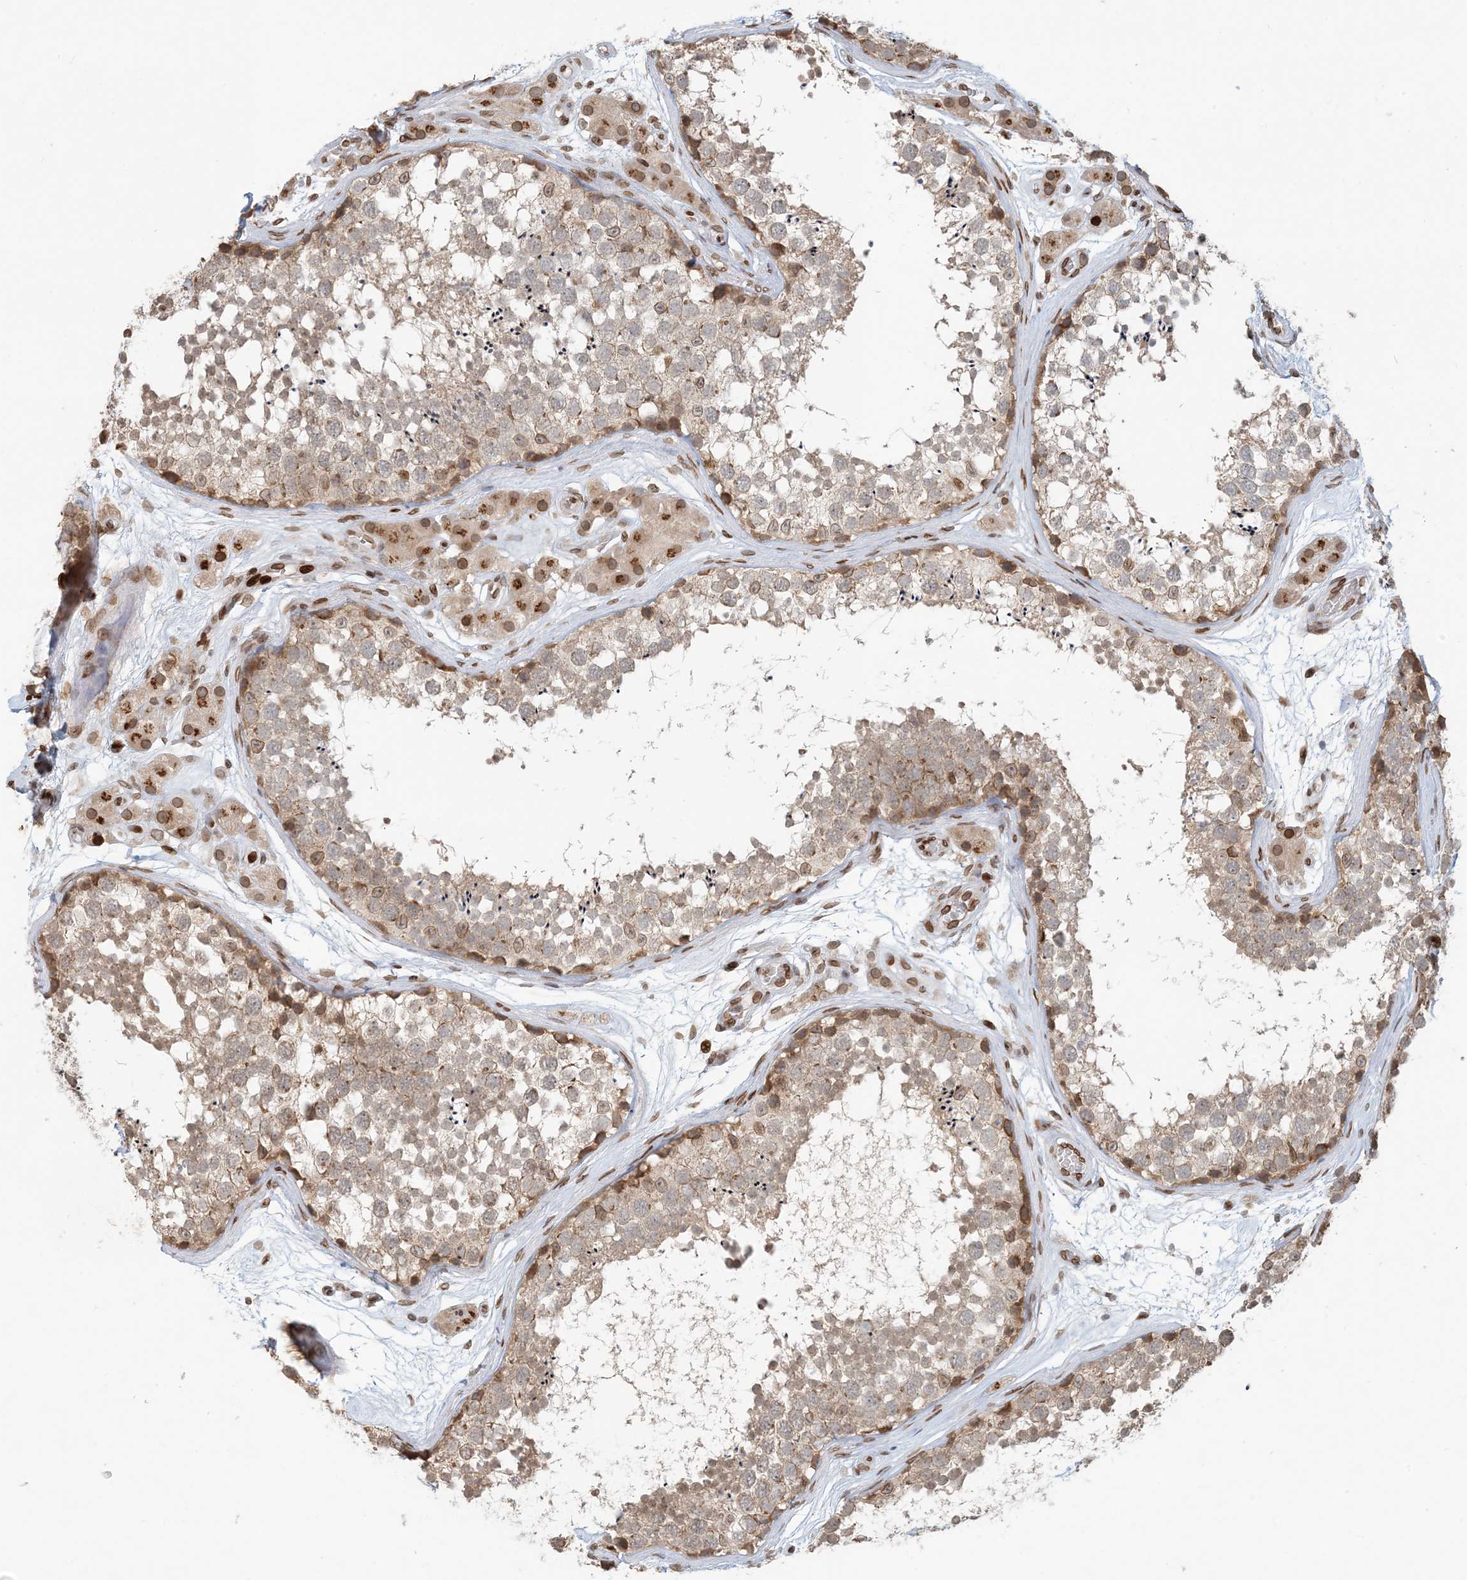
{"staining": {"intensity": "moderate", "quantity": ">75%", "location": "cytoplasmic/membranous"}, "tissue": "testis", "cell_type": "Cells in seminiferous ducts", "image_type": "normal", "snomed": [{"axis": "morphology", "description": "Normal tissue, NOS"}, {"axis": "topography", "description": "Testis"}], "caption": "A medium amount of moderate cytoplasmic/membranous positivity is appreciated in about >75% of cells in seminiferous ducts in unremarkable testis. (Brightfield microscopy of DAB IHC at high magnification).", "gene": "SLC35A2", "patient": {"sex": "male", "age": 56}}